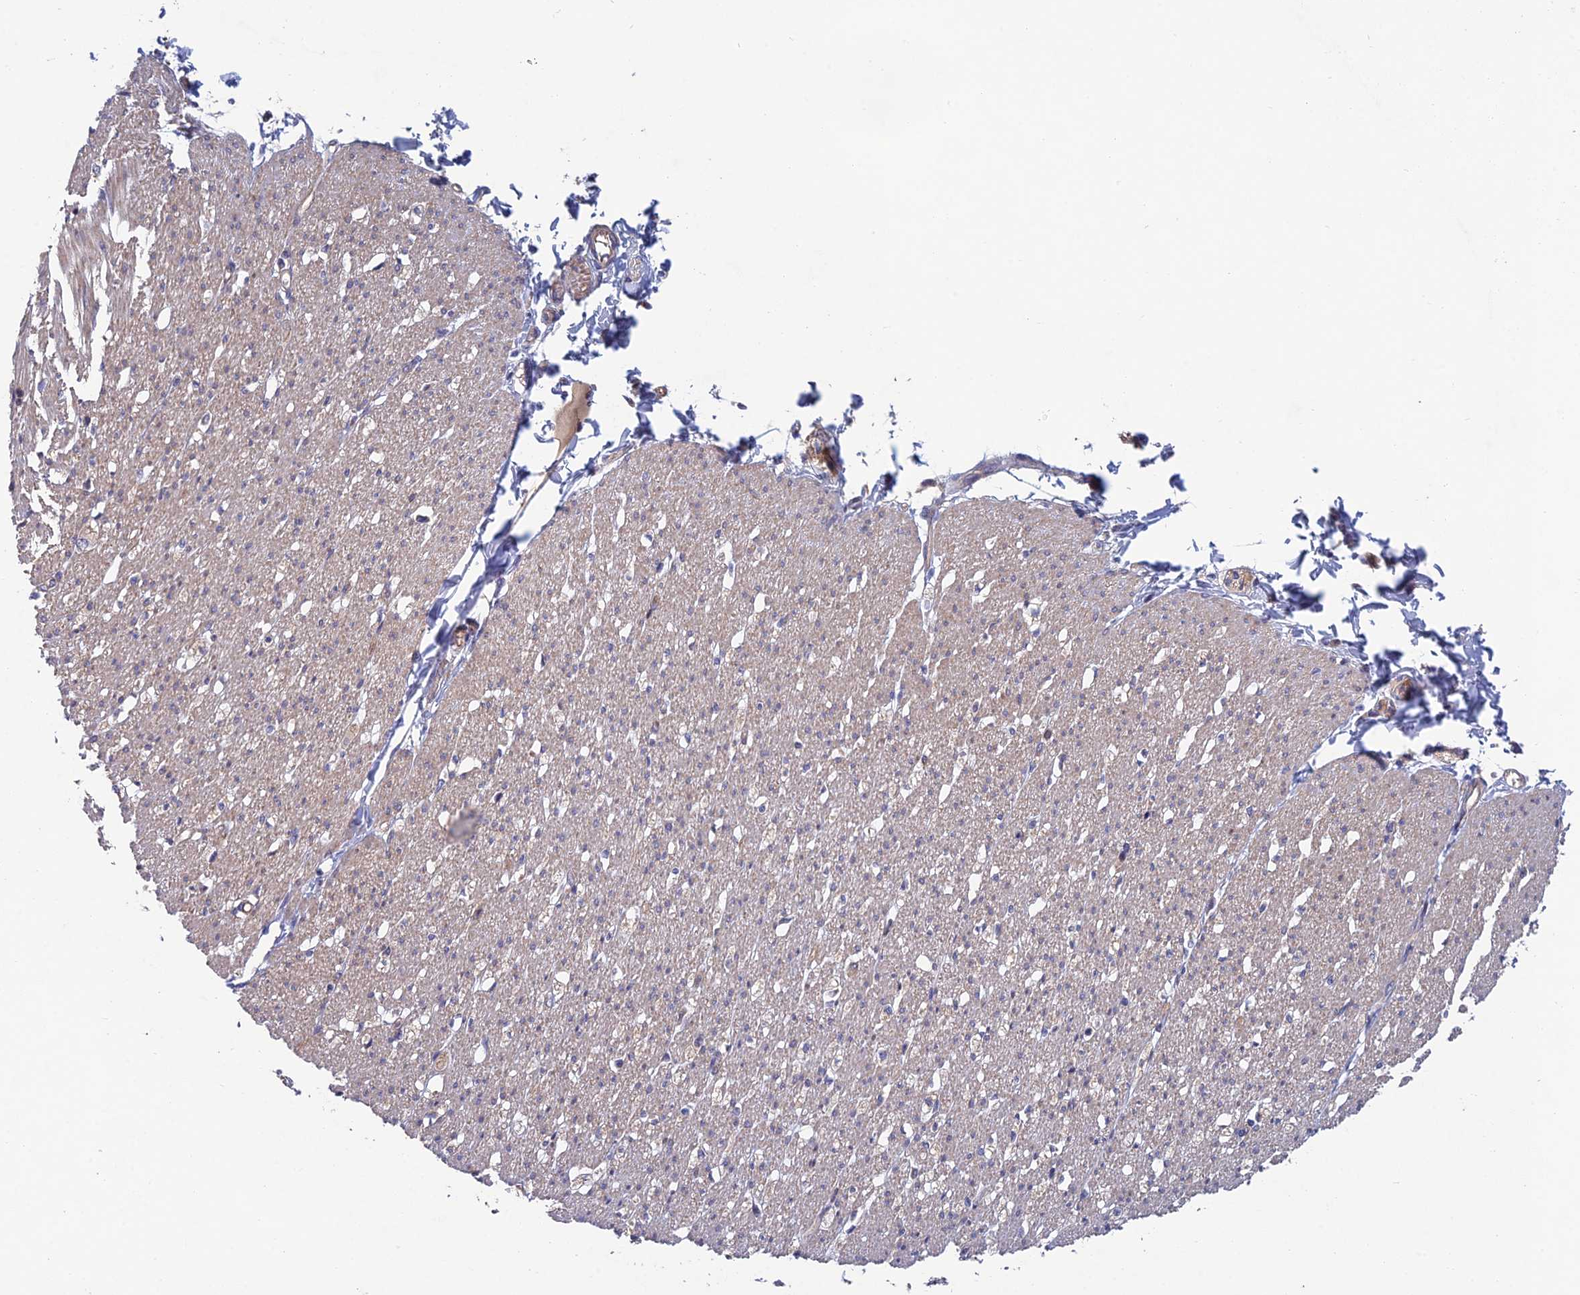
{"staining": {"intensity": "moderate", "quantity": "25%-75%", "location": "cytoplasmic/membranous"}, "tissue": "smooth muscle", "cell_type": "Smooth muscle cells", "image_type": "normal", "snomed": [{"axis": "morphology", "description": "Normal tissue, NOS"}, {"axis": "morphology", "description": "Adenocarcinoma, NOS"}, {"axis": "topography", "description": "Colon"}, {"axis": "topography", "description": "Peripheral nerve tissue"}], "caption": "This photomicrograph displays immunohistochemistry (IHC) staining of normal smooth muscle, with medium moderate cytoplasmic/membranous staining in approximately 25%-75% of smooth muscle cells.", "gene": "USP37", "patient": {"sex": "male", "age": 14}}